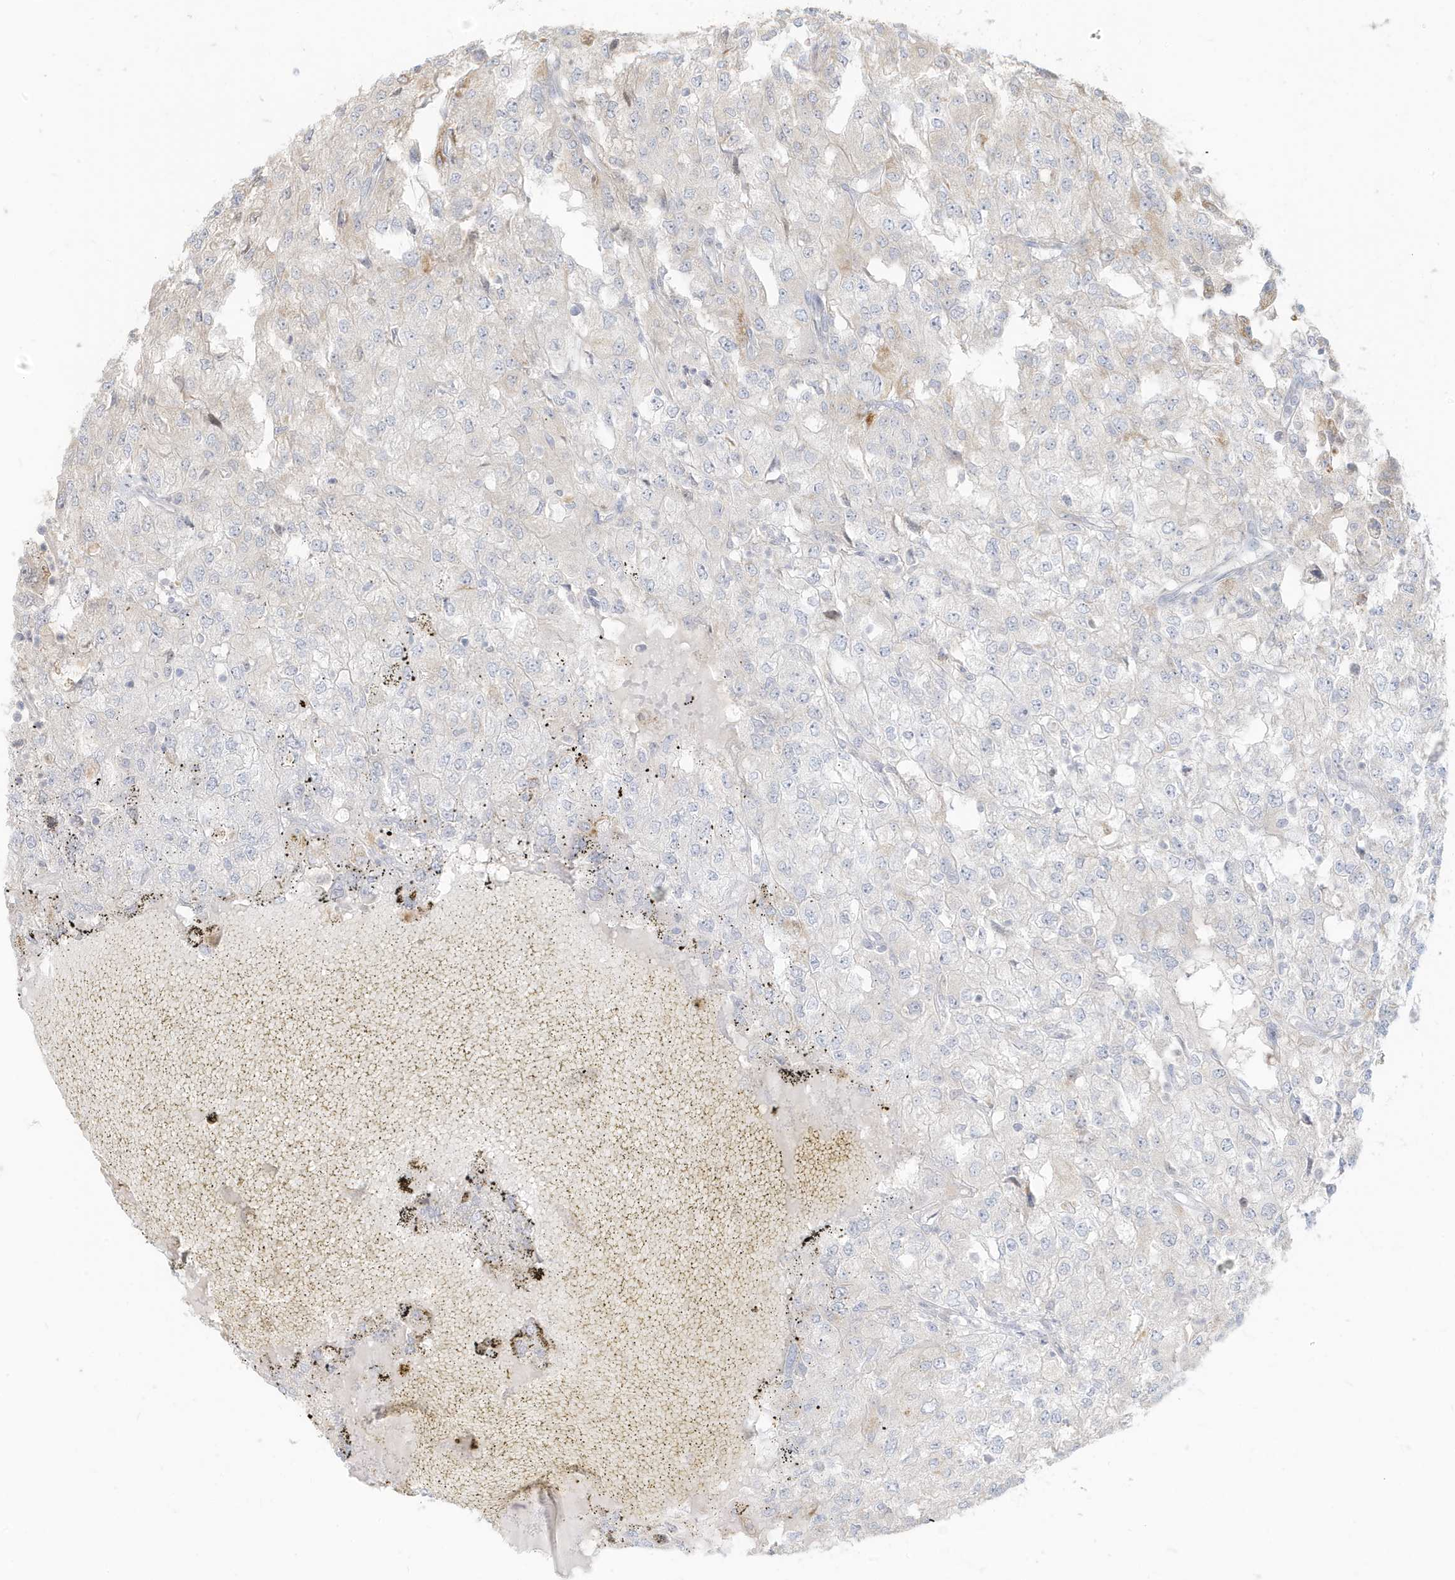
{"staining": {"intensity": "negative", "quantity": "none", "location": "none"}, "tissue": "renal cancer", "cell_type": "Tumor cells", "image_type": "cancer", "snomed": [{"axis": "morphology", "description": "Adenocarcinoma, NOS"}, {"axis": "topography", "description": "Kidney"}], "caption": "Renal adenocarcinoma was stained to show a protein in brown. There is no significant expression in tumor cells.", "gene": "MCOLN1", "patient": {"sex": "female", "age": 54}}